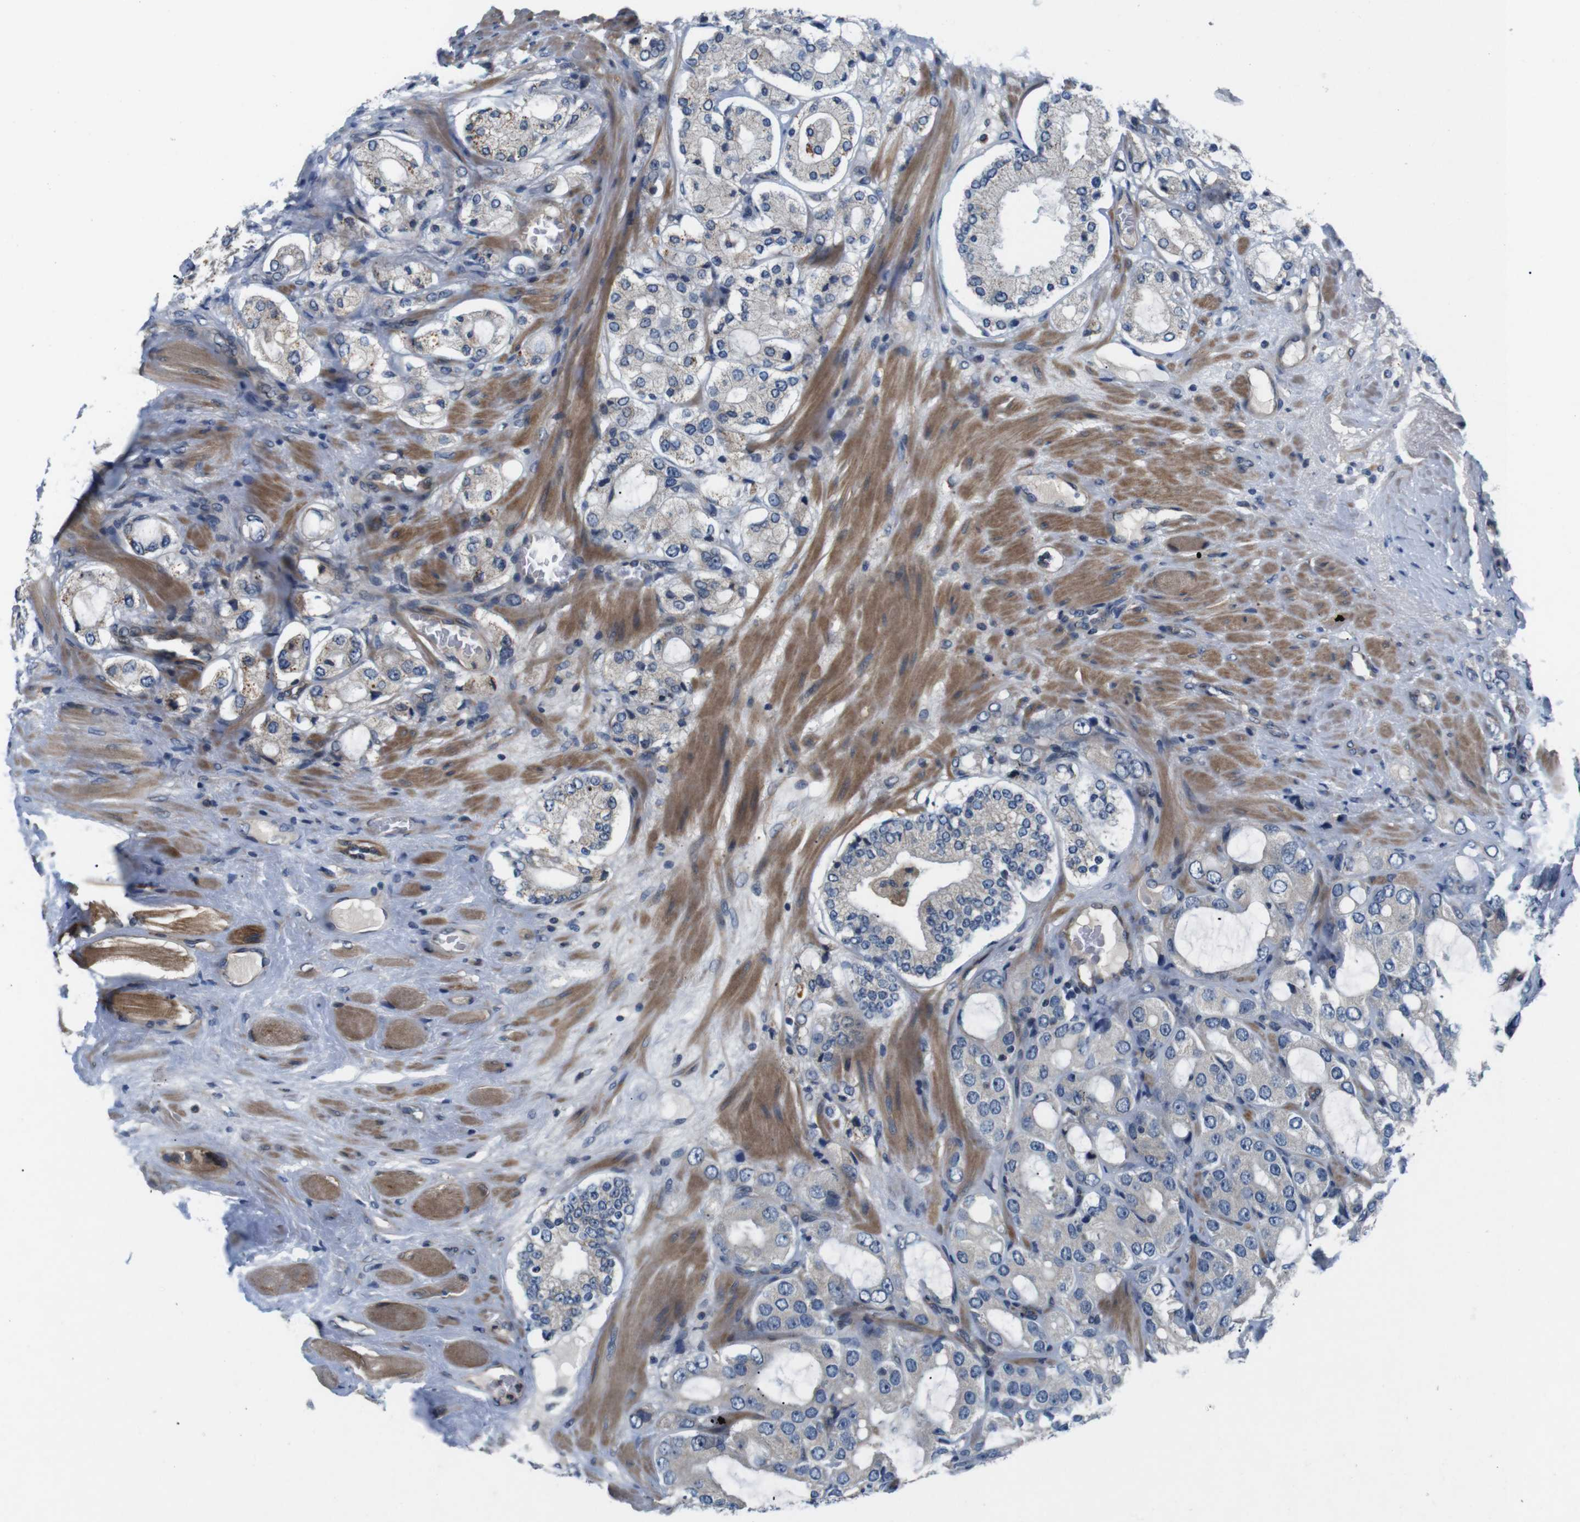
{"staining": {"intensity": "negative", "quantity": "none", "location": "none"}, "tissue": "prostate cancer", "cell_type": "Tumor cells", "image_type": "cancer", "snomed": [{"axis": "morphology", "description": "Adenocarcinoma, High grade"}, {"axis": "topography", "description": "Prostate"}], "caption": "Tumor cells show no significant protein positivity in high-grade adenocarcinoma (prostate).", "gene": "JAK1", "patient": {"sex": "male", "age": 65}}